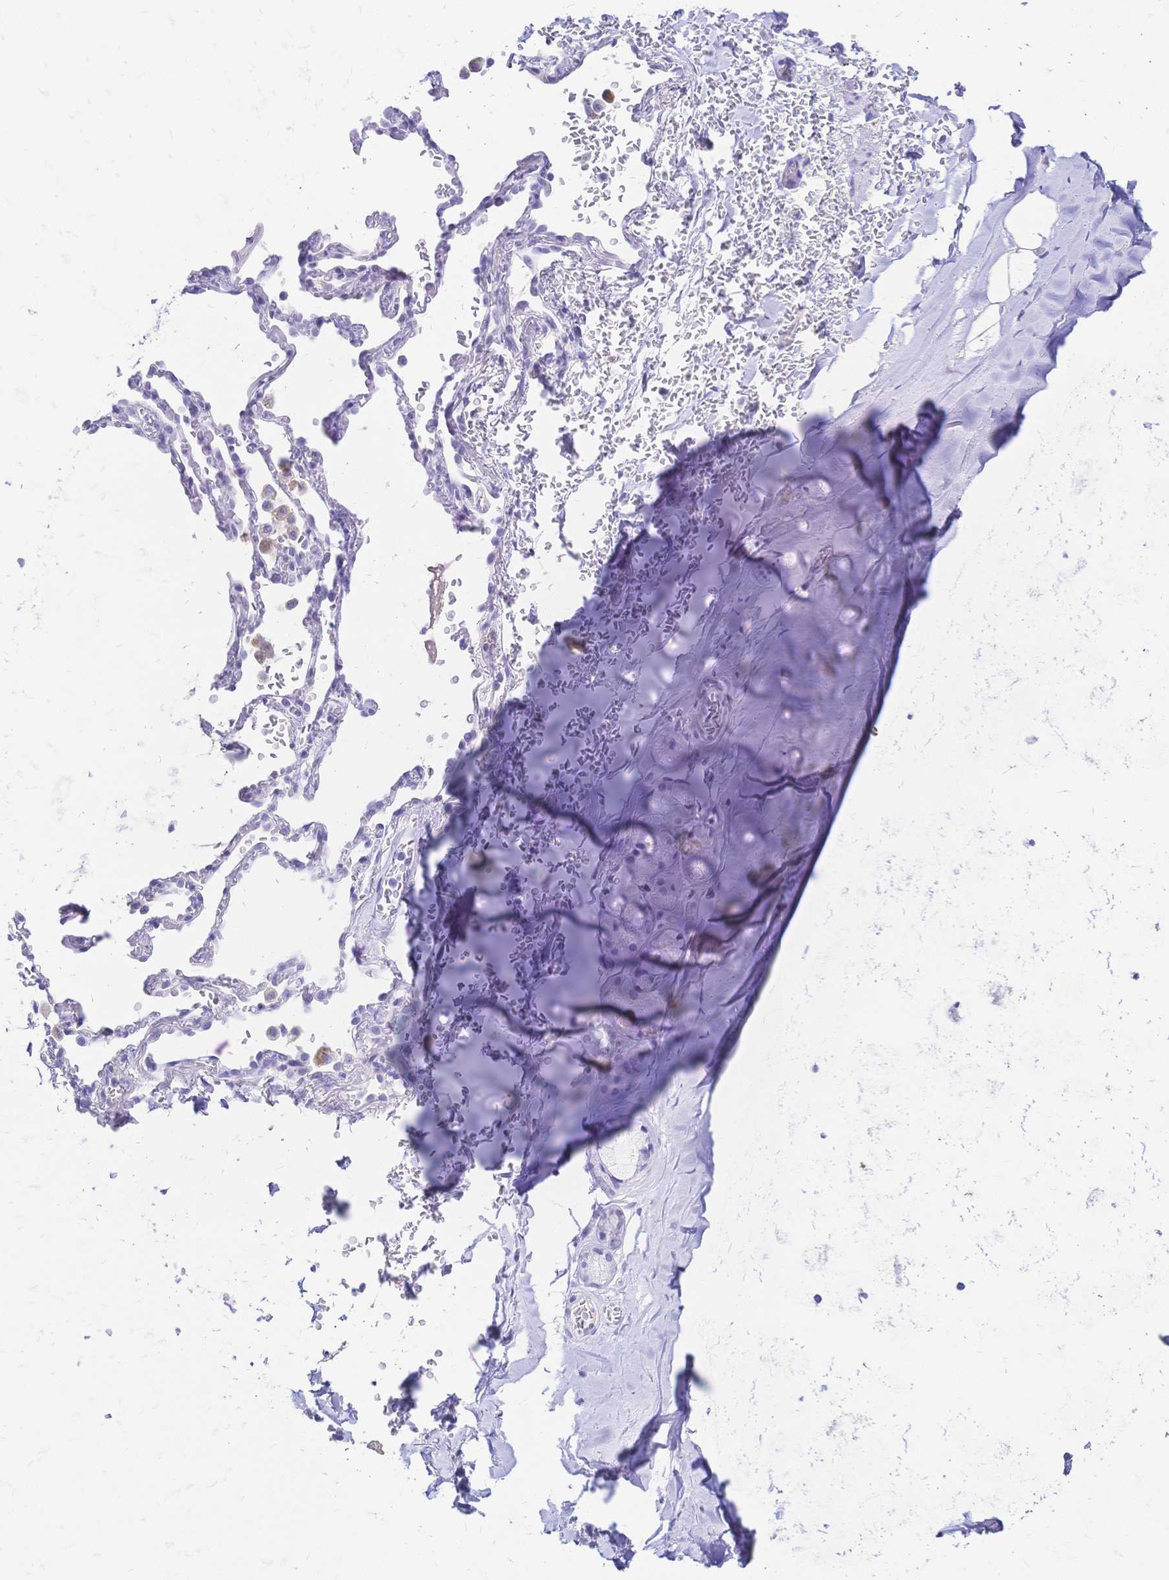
{"staining": {"intensity": "negative", "quantity": "none", "location": "none"}, "tissue": "adipose tissue", "cell_type": "Adipocytes", "image_type": "normal", "snomed": [{"axis": "morphology", "description": "Normal tissue, NOS"}, {"axis": "topography", "description": "Cartilage tissue"}, {"axis": "topography", "description": "Bronchus"}, {"axis": "topography", "description": "Peripheral nerve tissue"}], "caption": "This is an IHC histopathology image of unremarkable adipose tissue. There is no positivity in adipocytes.", "gene": "FA2H", "patient": {"sex": "male", "age": 67}}